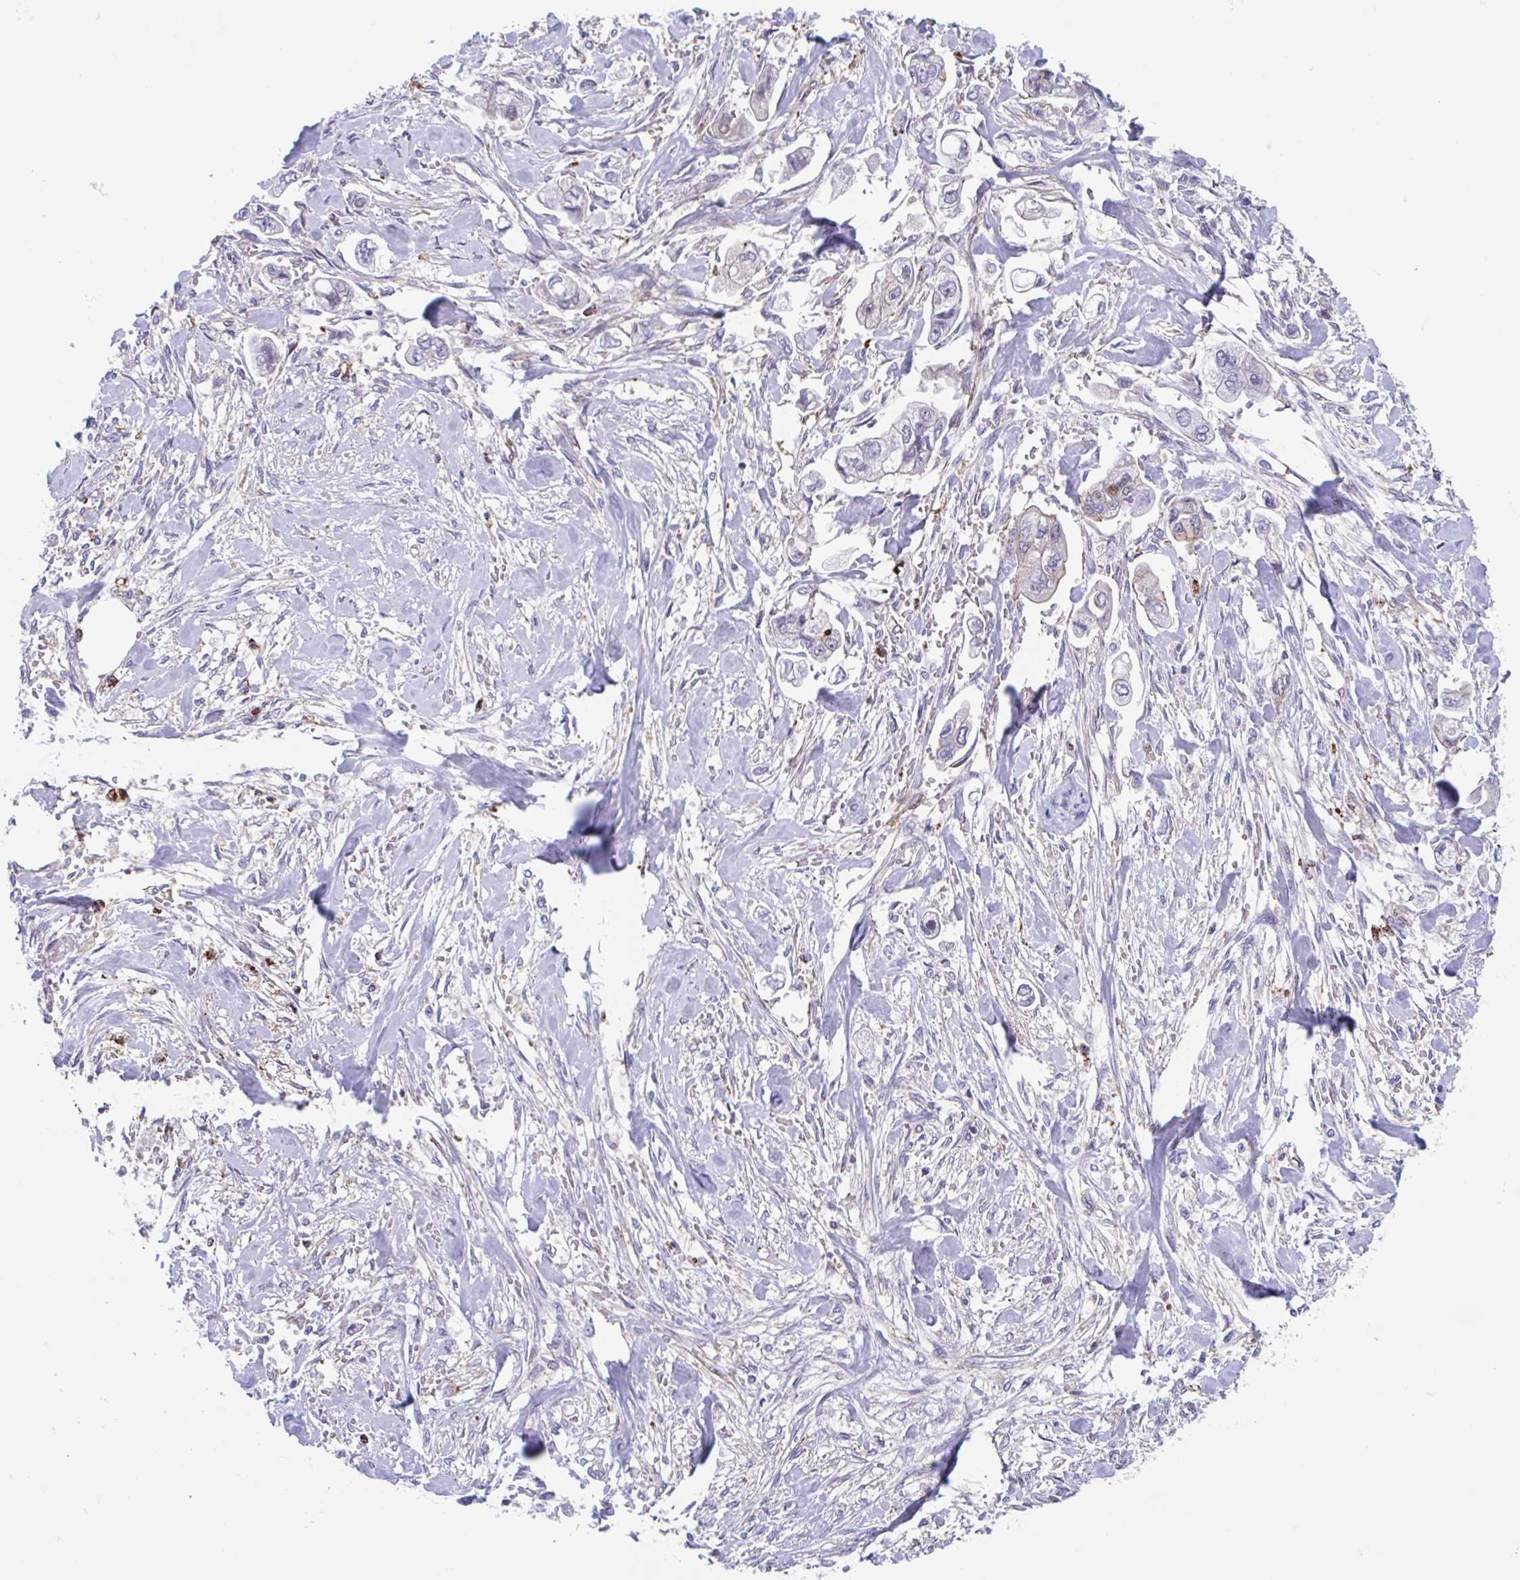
{"staining": {"intensity": "weak", "quantity": "<25%", "location": "cytoplasmic/membranous"}, "tissue": "stomach cancer", "cell_type": "Tumor cells", "image_type": "cancer", "snomed": [{"axis": "morphology", "description": "Adenocarcinoma, NOS"}, {"axis": "topography", "description": "Stomach"}], "caption": "Stomach cancer (adenocarcinoma) stained for a protein using immunohistochemistry (IHC) exhibits no staining tumor cells.", "gene": "EFHD1", "patient": {"sex": "male", "age": 62}}